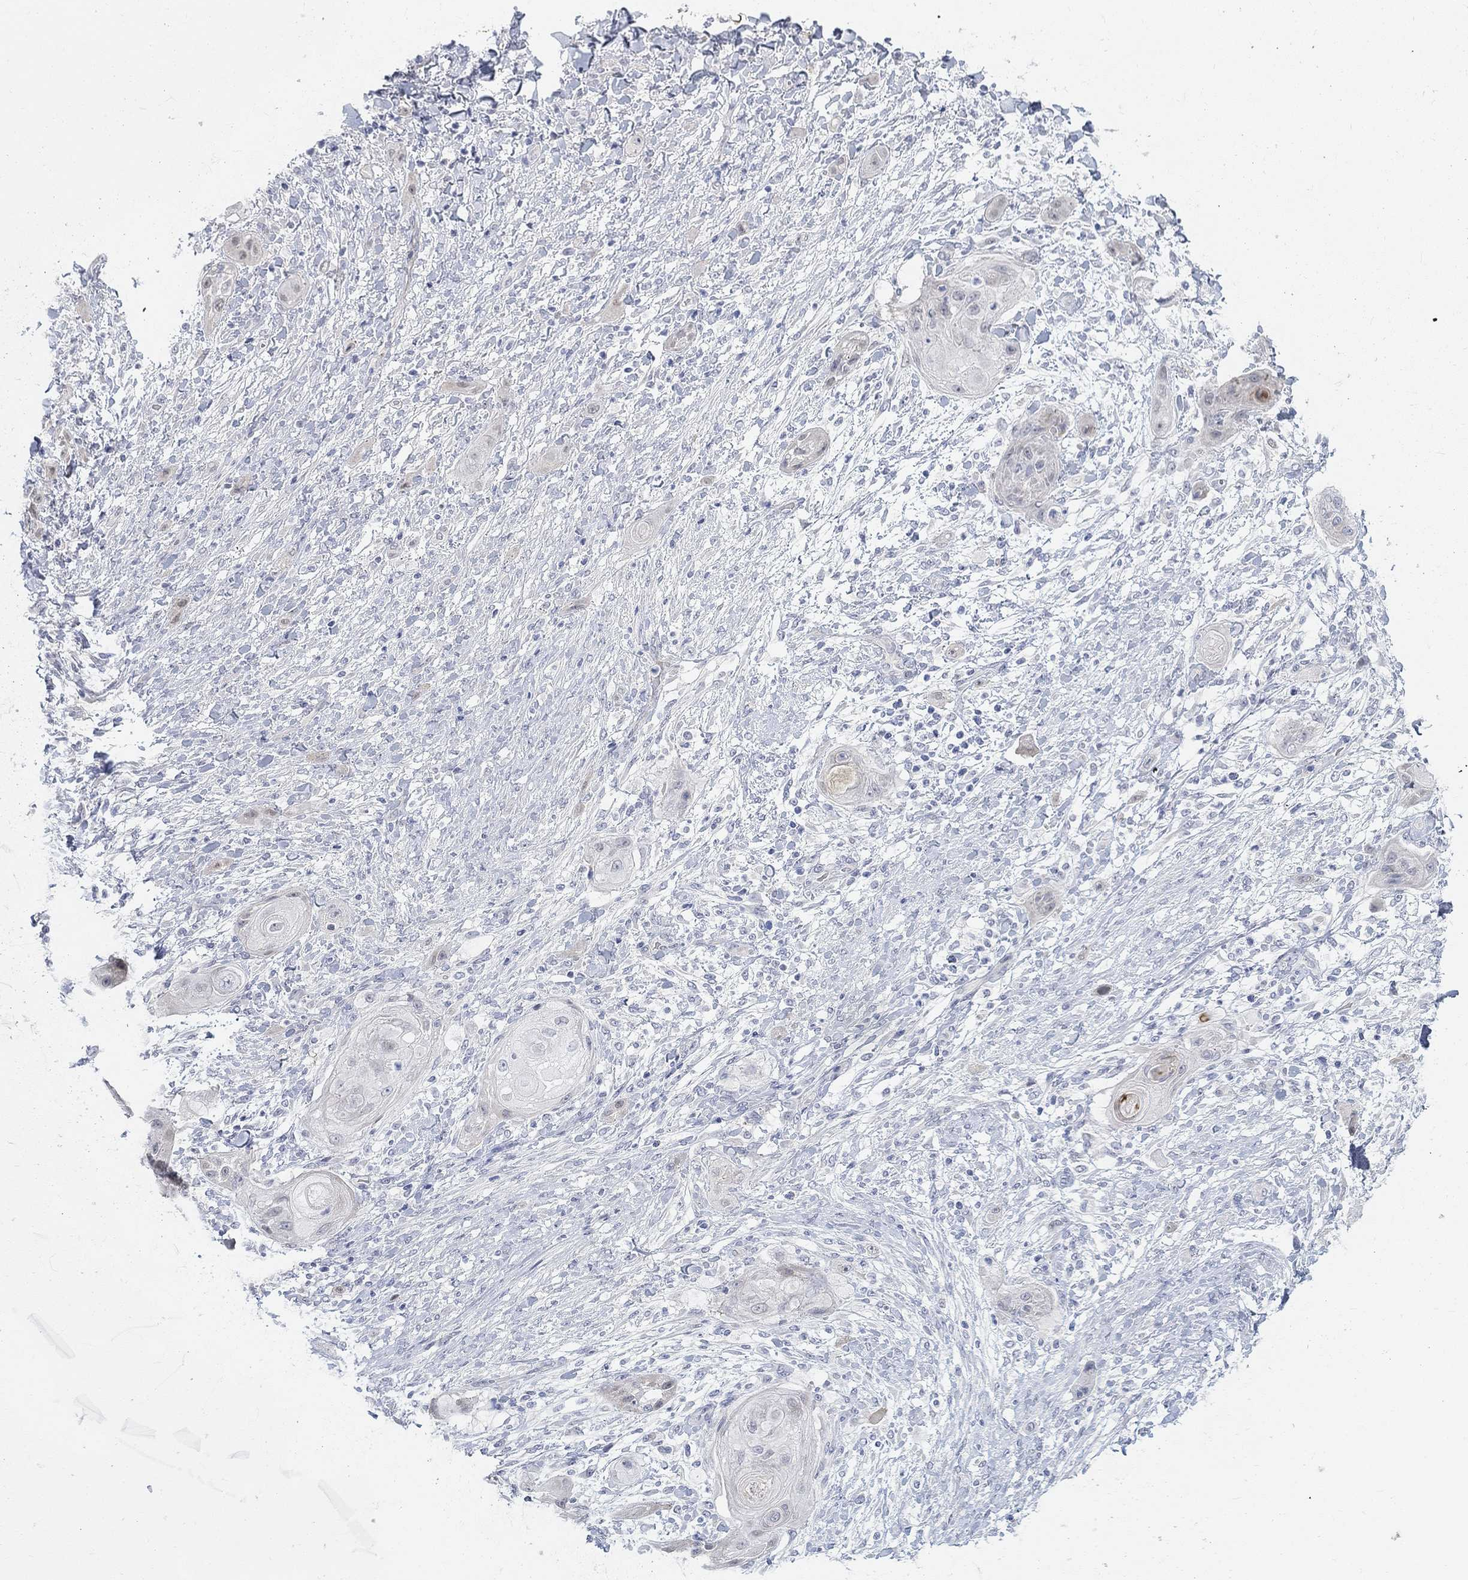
{"staining": {"intensity": "negative", "quantity": "none", "location": "none"}, "tissue": "skin cancer", "cell_type": "Tumor cells", "image_type": "cancer", "snomed": [{"axis": "morphology", "description": "Squamous cell carcinoma, NOS"}, {"axis": "topography", "description": "Skin"}], "caption": "Immunohistochemistry of skin squamous cell carcinoma demonstrates no expression in tumor cells.", "gene": "SNTG2", "patient": {"sex": "male", "age": 62}}